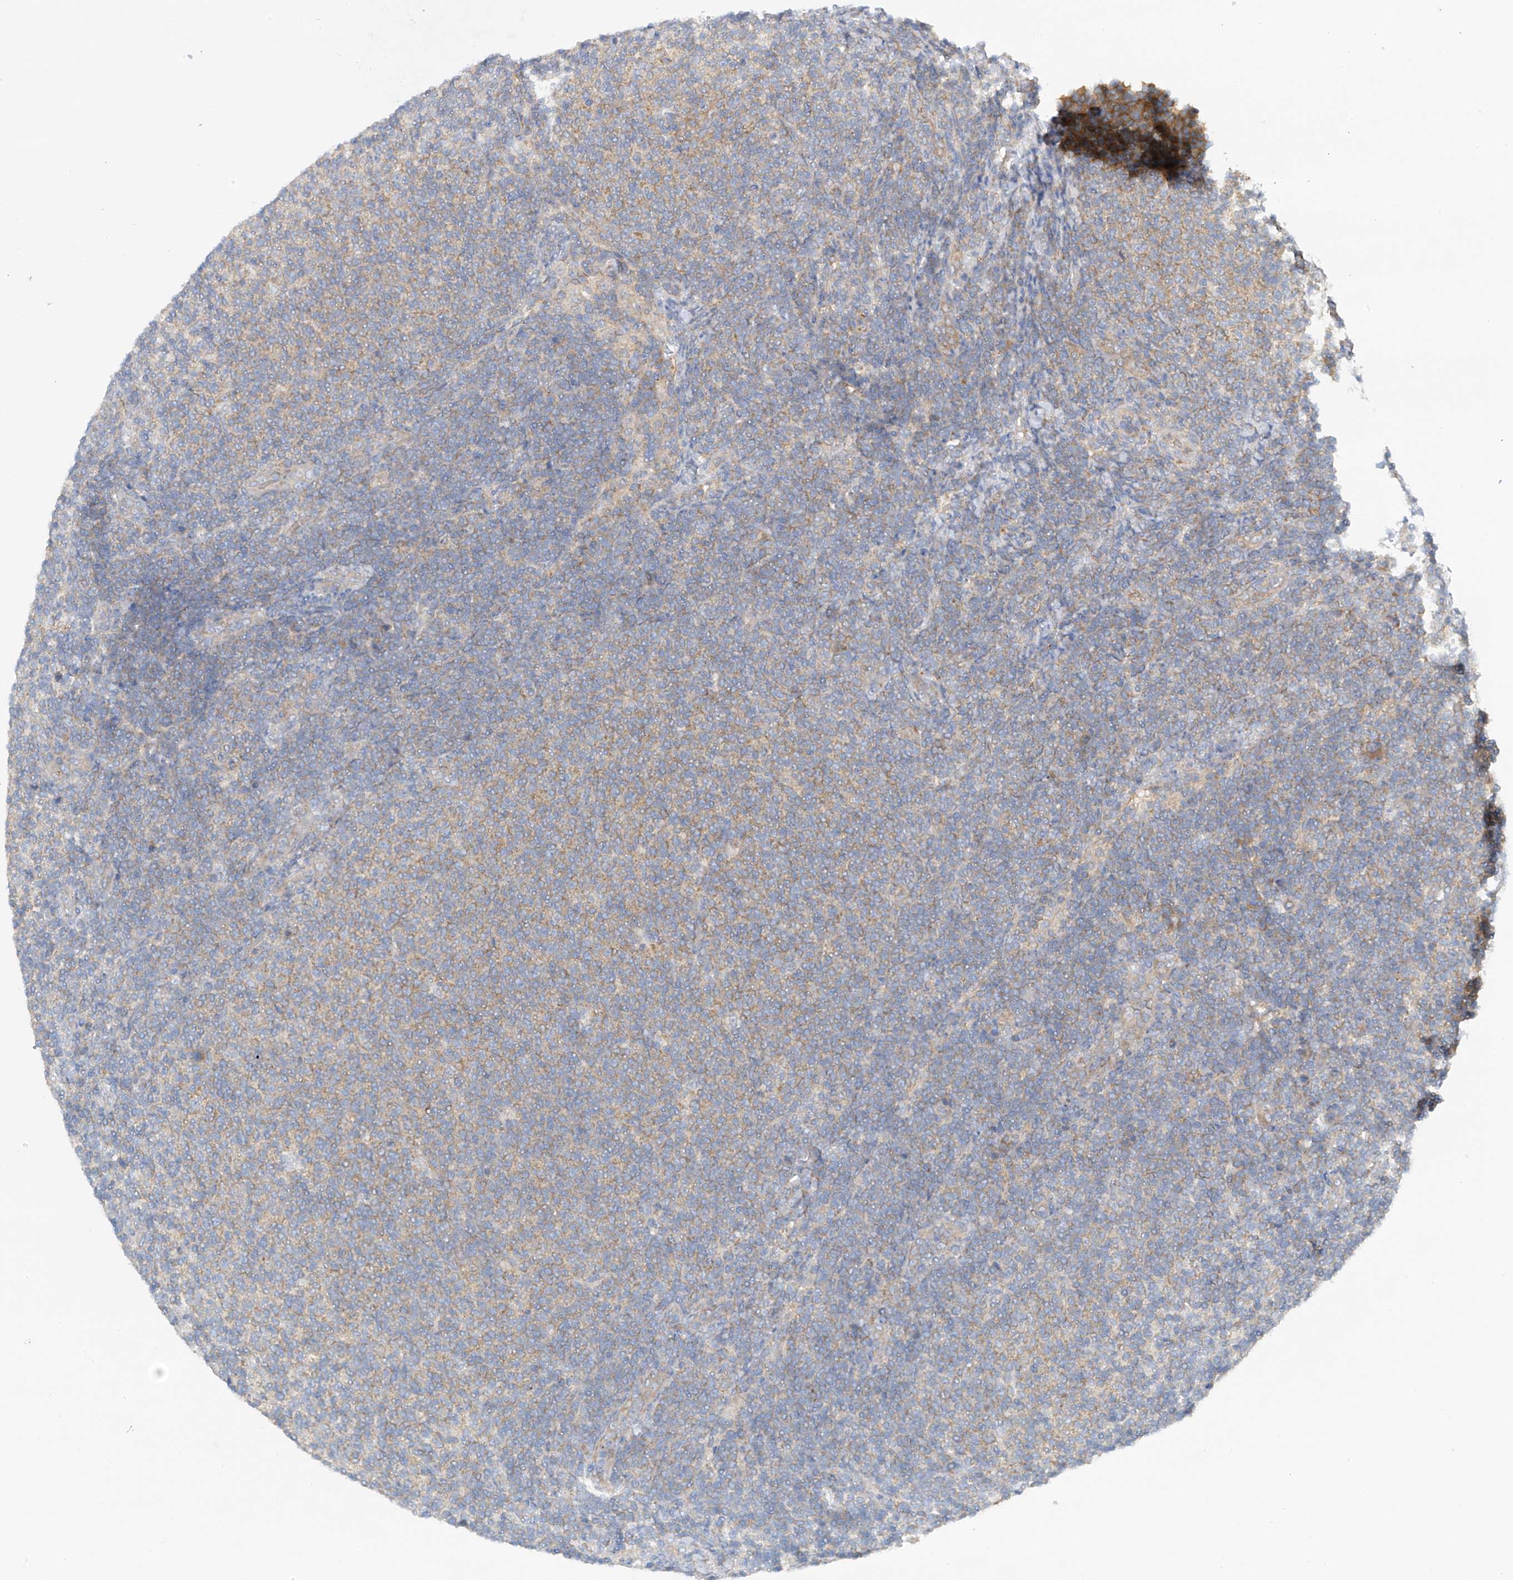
{"staining": {"intensity": "weak", "quantity": "<25%", "location": "cytoplasmic/membranous"}, "tissue": "lymphoma", "cell_type": "Tumor cells", "image_type": "cancer", "snomed": [{"axis": "morphology", "description": "Malignant lymphoma, non-Hodgkin's type, Low grade"}, {"axis": "topography", "description": "Lymph node"}], "caption": "Tumor cells show no significant protein staining in low-grade malignant lymphoma, non-Hodgkin's type.", "gene": "REPS1", "patient": {"sex": "male", "age": 66}}